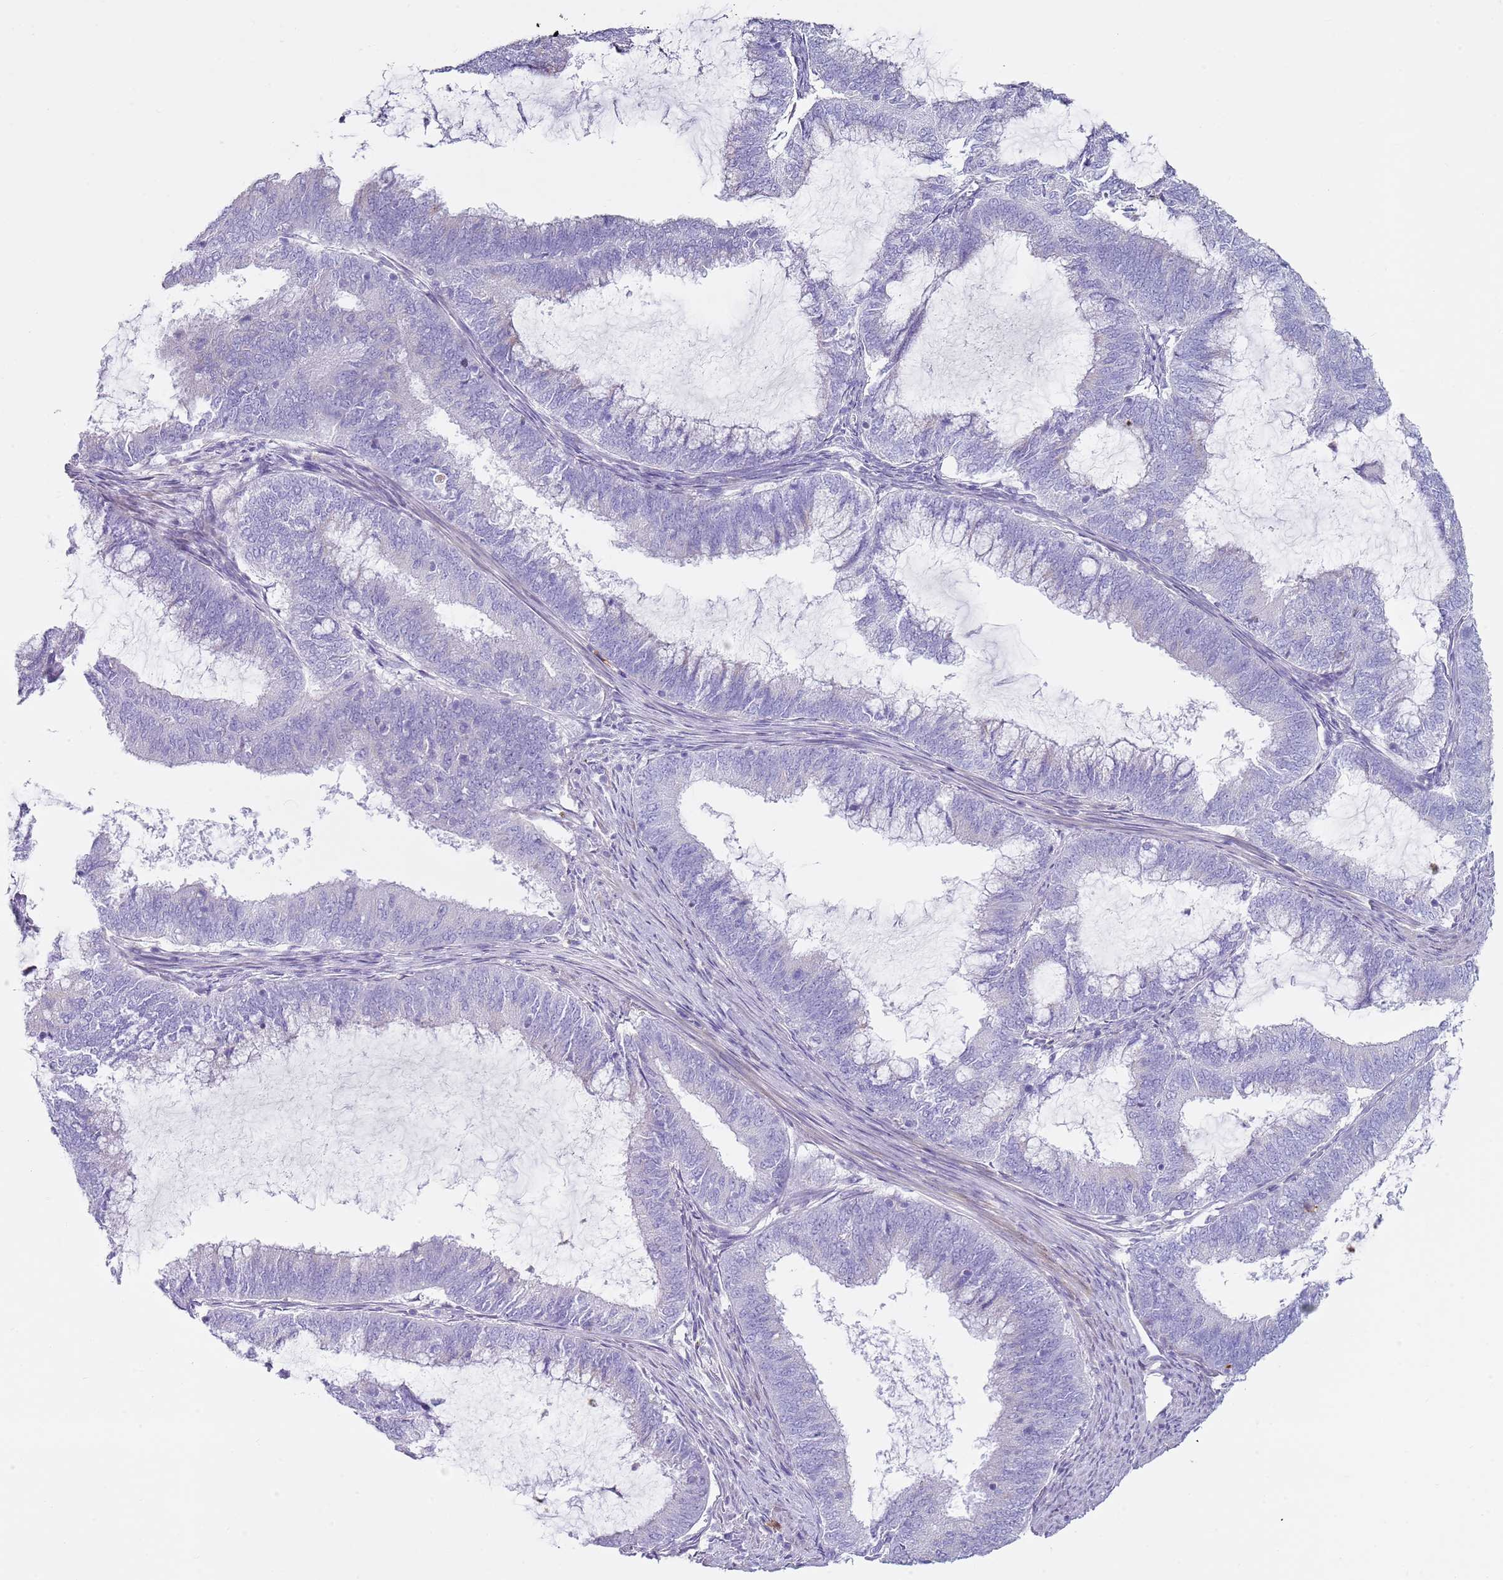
{"staining": {"intensity": "negative", "quantity": "none", "location": "none"}, "tissue": "endometrial cancer", "cell_type": "Tumor cells", "image_type": "cancer", "snomed": [{"axis": "morphology", "description": "Adenocarcinoma, NOS"}, {"axis": "topography", "description": "Endometrium"}], "caption": "This is an IHC histopathology image of endometrial cancer. There is no staining in tumor cells.", "gene": "CD177", "patient": {"sex": "female", "age": 51}}